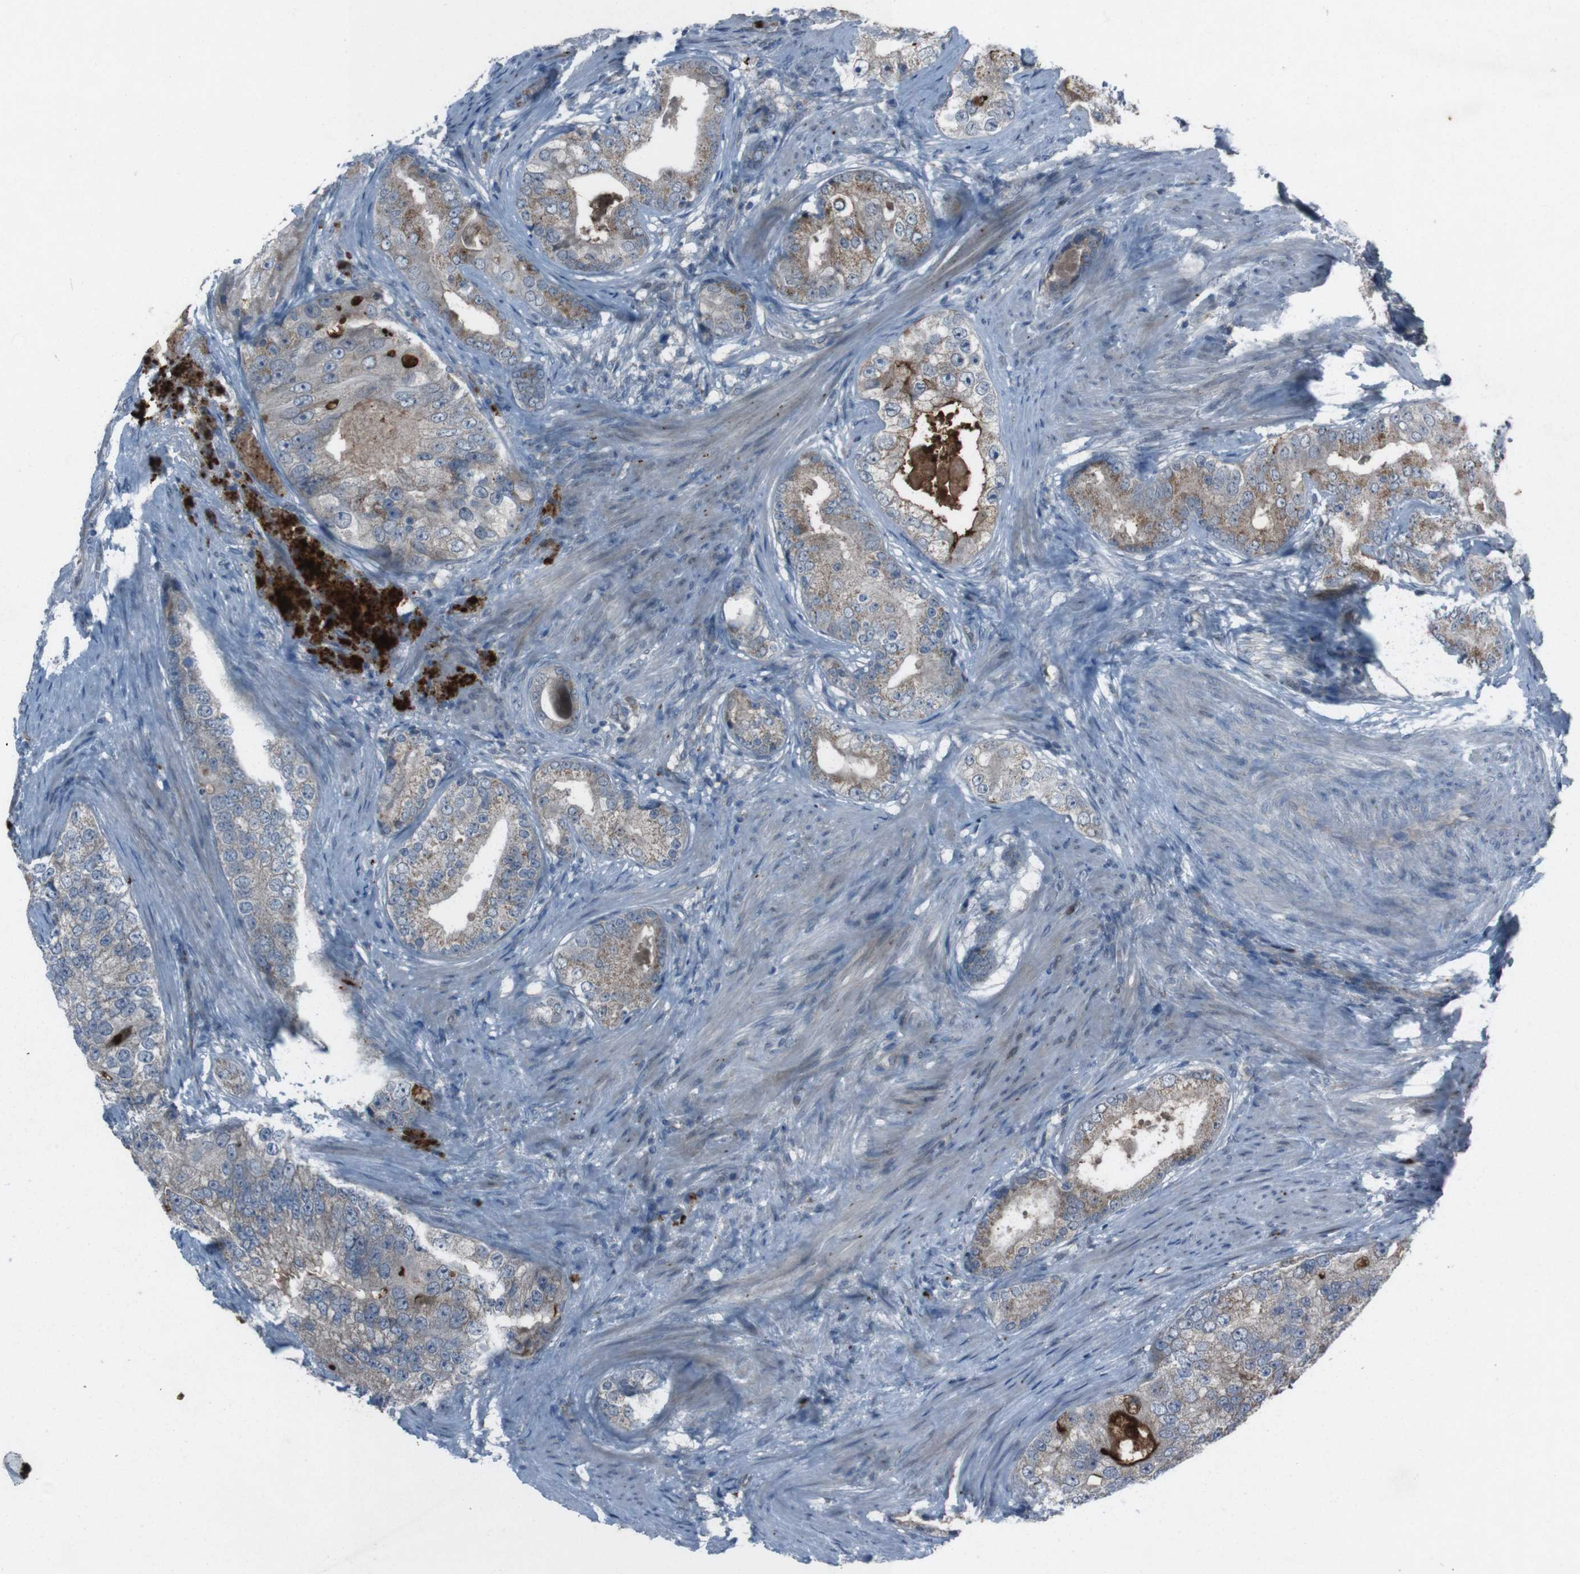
{"staining": {"intensity": "moderate", "quantity": ">75%", "location": "cytoplasmic/membranous"}, "tissue": "prostate cancer", "cell_type": "Tumor cells", "image_type": "cancer", "snomed": [{"axis": "morphology", "description": "Adenocarcinoma, High grade"}, {"axis": "topography", "description": "Prostate"}], "caption": "High-magnification brightfield microscopy of adenocarcinoma (high-grade) (prostate) stained with DAB (3,3'-diaminobenzidine) (brown) and counterstained with hematoxylin (blue). tumor cells exhibit moderate cytoplasmic/membranous expression is appreciated in approximately>75% of cells. (DAB IHC, brown staining for protein, blue staining for nuclei).", "gene": "EFNA5", "patient": {"sex": "male", "age": 66}}